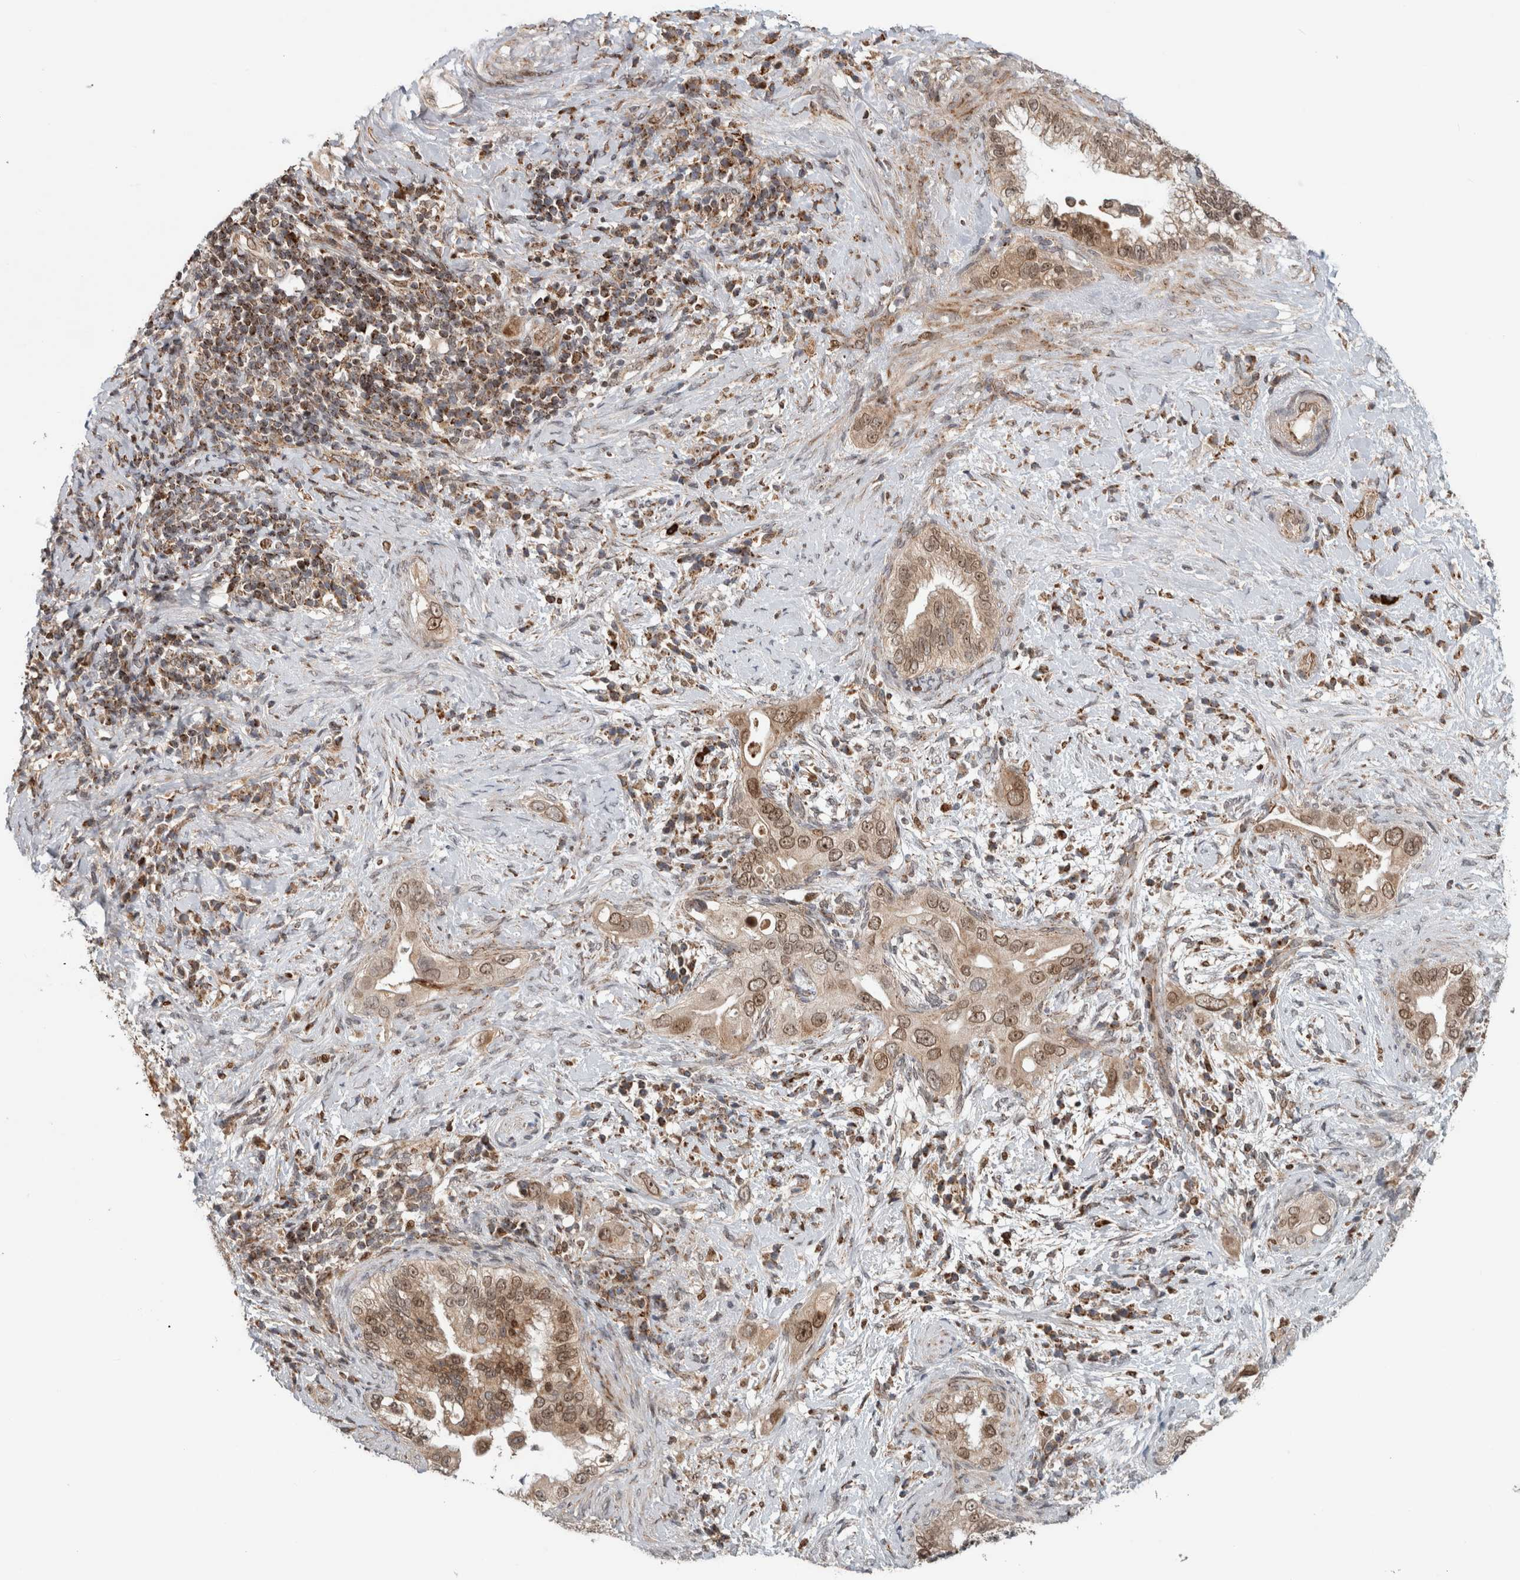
{"staining": {"intensity": "moderate", "quantity": ">75%", "location": "cytoplasmic/membranous,nuclear"}, "tissue": "pancreatic cancer", "cell_type": "Tumor cells", "image_type": "cancer", "snomed": [{"axis": "morphology", "description": "Inflammation, NOS"}, {"axis": "morphology", "description": "Adenocarcinoma, NOS"}, {"axis": "topography", "description": "Pancreas"}], "caption": "DAB immunohistochemical staining of adenocarcinoma (pancreatic) reveals moderate cytoplasmic/membranous and nuclear protein staining in about >75% of tumor cells.", "gene": "INSRR", "patient": {"sex": "female", "age": 56}}